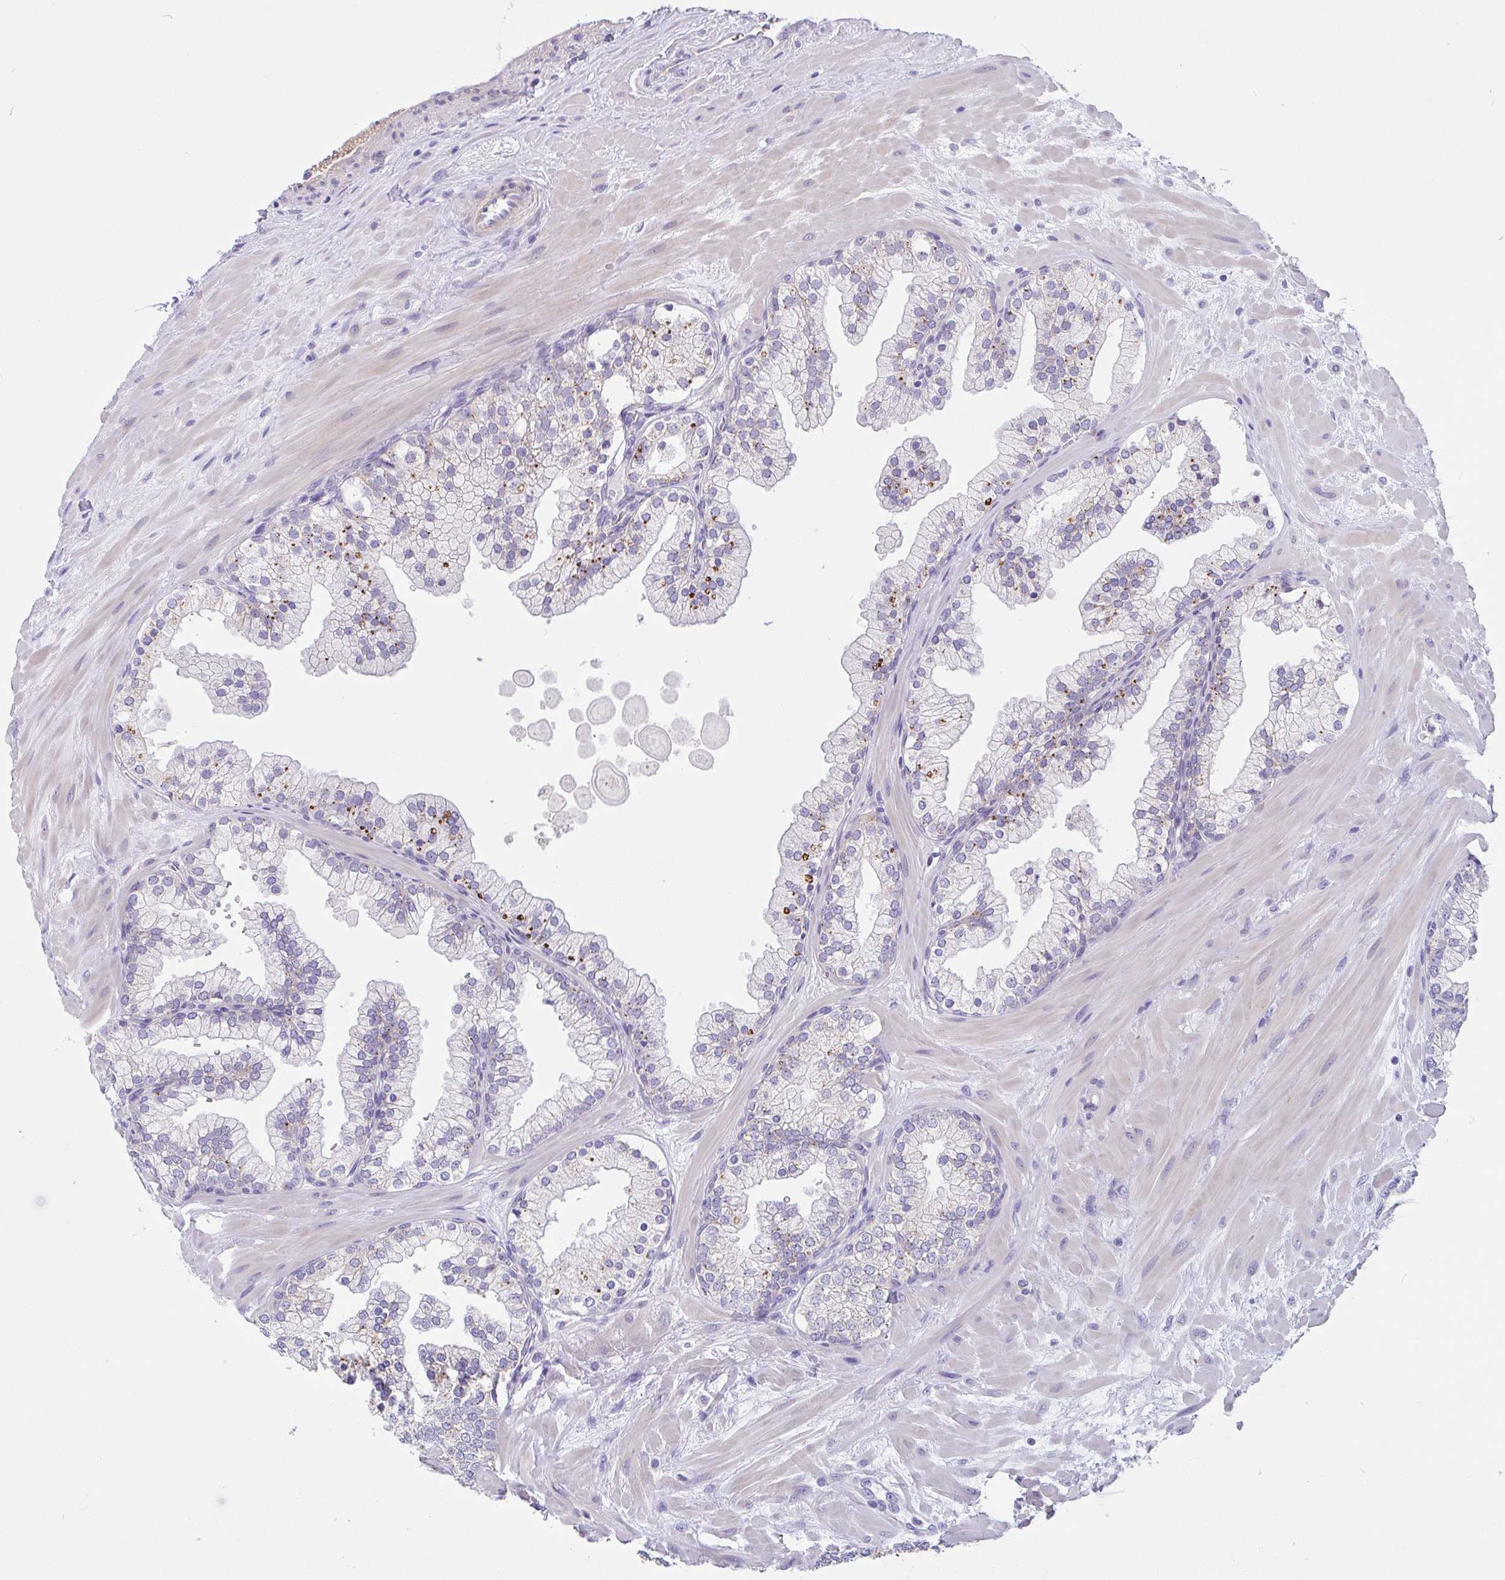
{"staining": {"intensity": "strong", "quantity": "25%-75%", "location": "cytoplasmic/membranous"}, "tissue": "prostate", "cell_type": "Glandular cells", "image_type": "normal", "snomed": [{"axis": "morphology", "description": "Normal tissue, NOS"}, {"axis": "topography", "description": "Prostate"}, {"axis": "topography", "description": "Peripheral nerve tissue"}], "caption": "Strong cytoplasmic/membranous positivity is present in approximately 25%-75% of glandular cells in normal prostate. (DAB IHC, brown staining for protein, blue staining for nuclei).", "gene": "LENG9", "patient": {"sex": "male", "age": 61}}